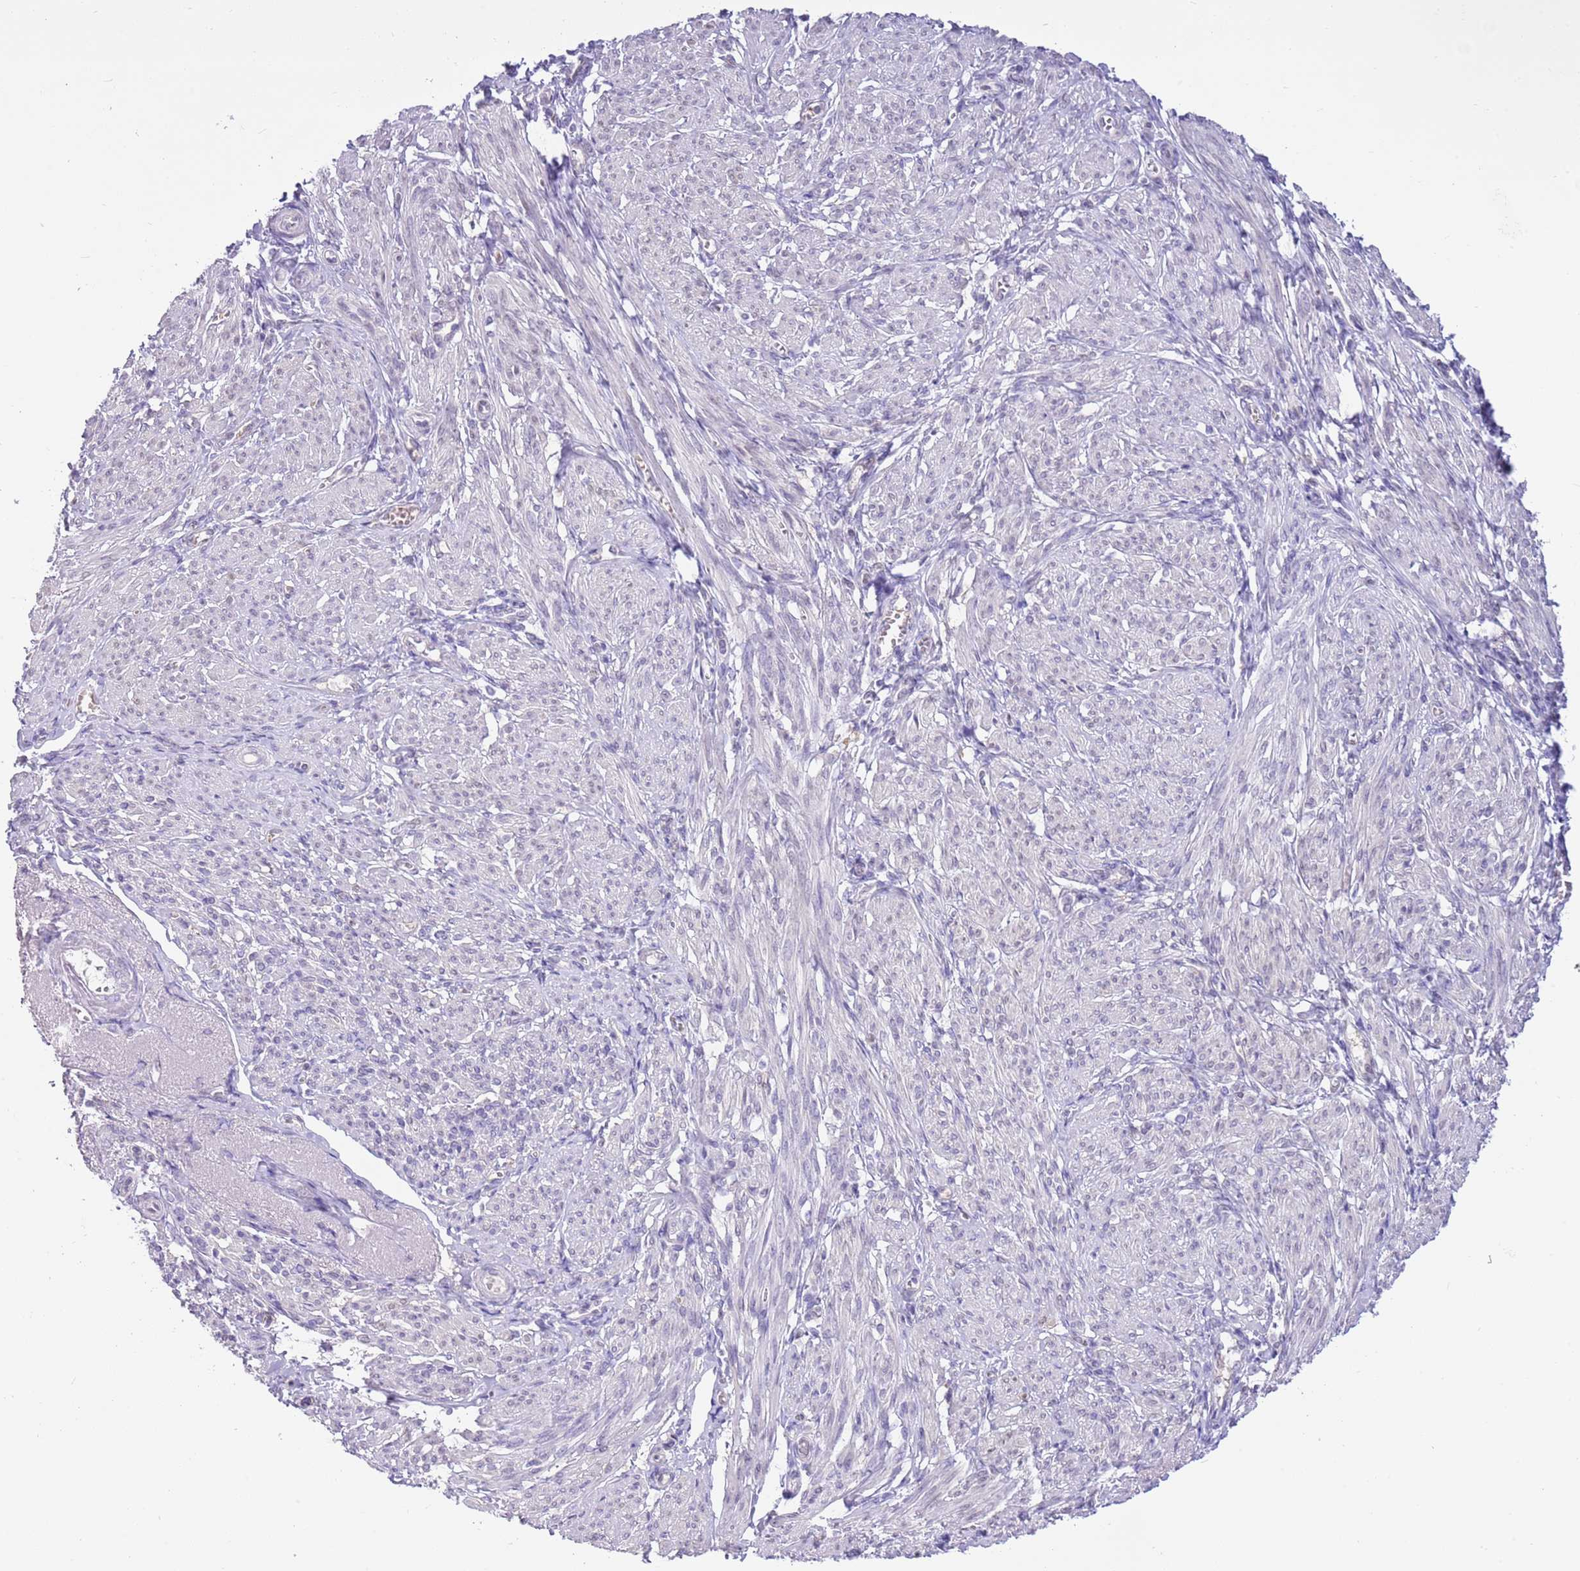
{"staining": {"intensity": "negative", "quantity": "none", "location": "none"}, "tissue": "smooth muscle", "cell_type": "Smooth muscle cells", "image_type": "normal", "snomed": [{"axis": "morphology", "description": "Normal tissue, NOS"}, {"axis": "topography", "description": "Smooth muscle"}], "caption": "Immunohistochemistry (IHC) image of normal smooth muscle: human smooth muscle stained with DAB (3,3'-diaminobenzidine) displays no significant protein positivity in smooth muscle cells.", "gene": "DDI2", "patient": {"sex": "female", "age": 39}}